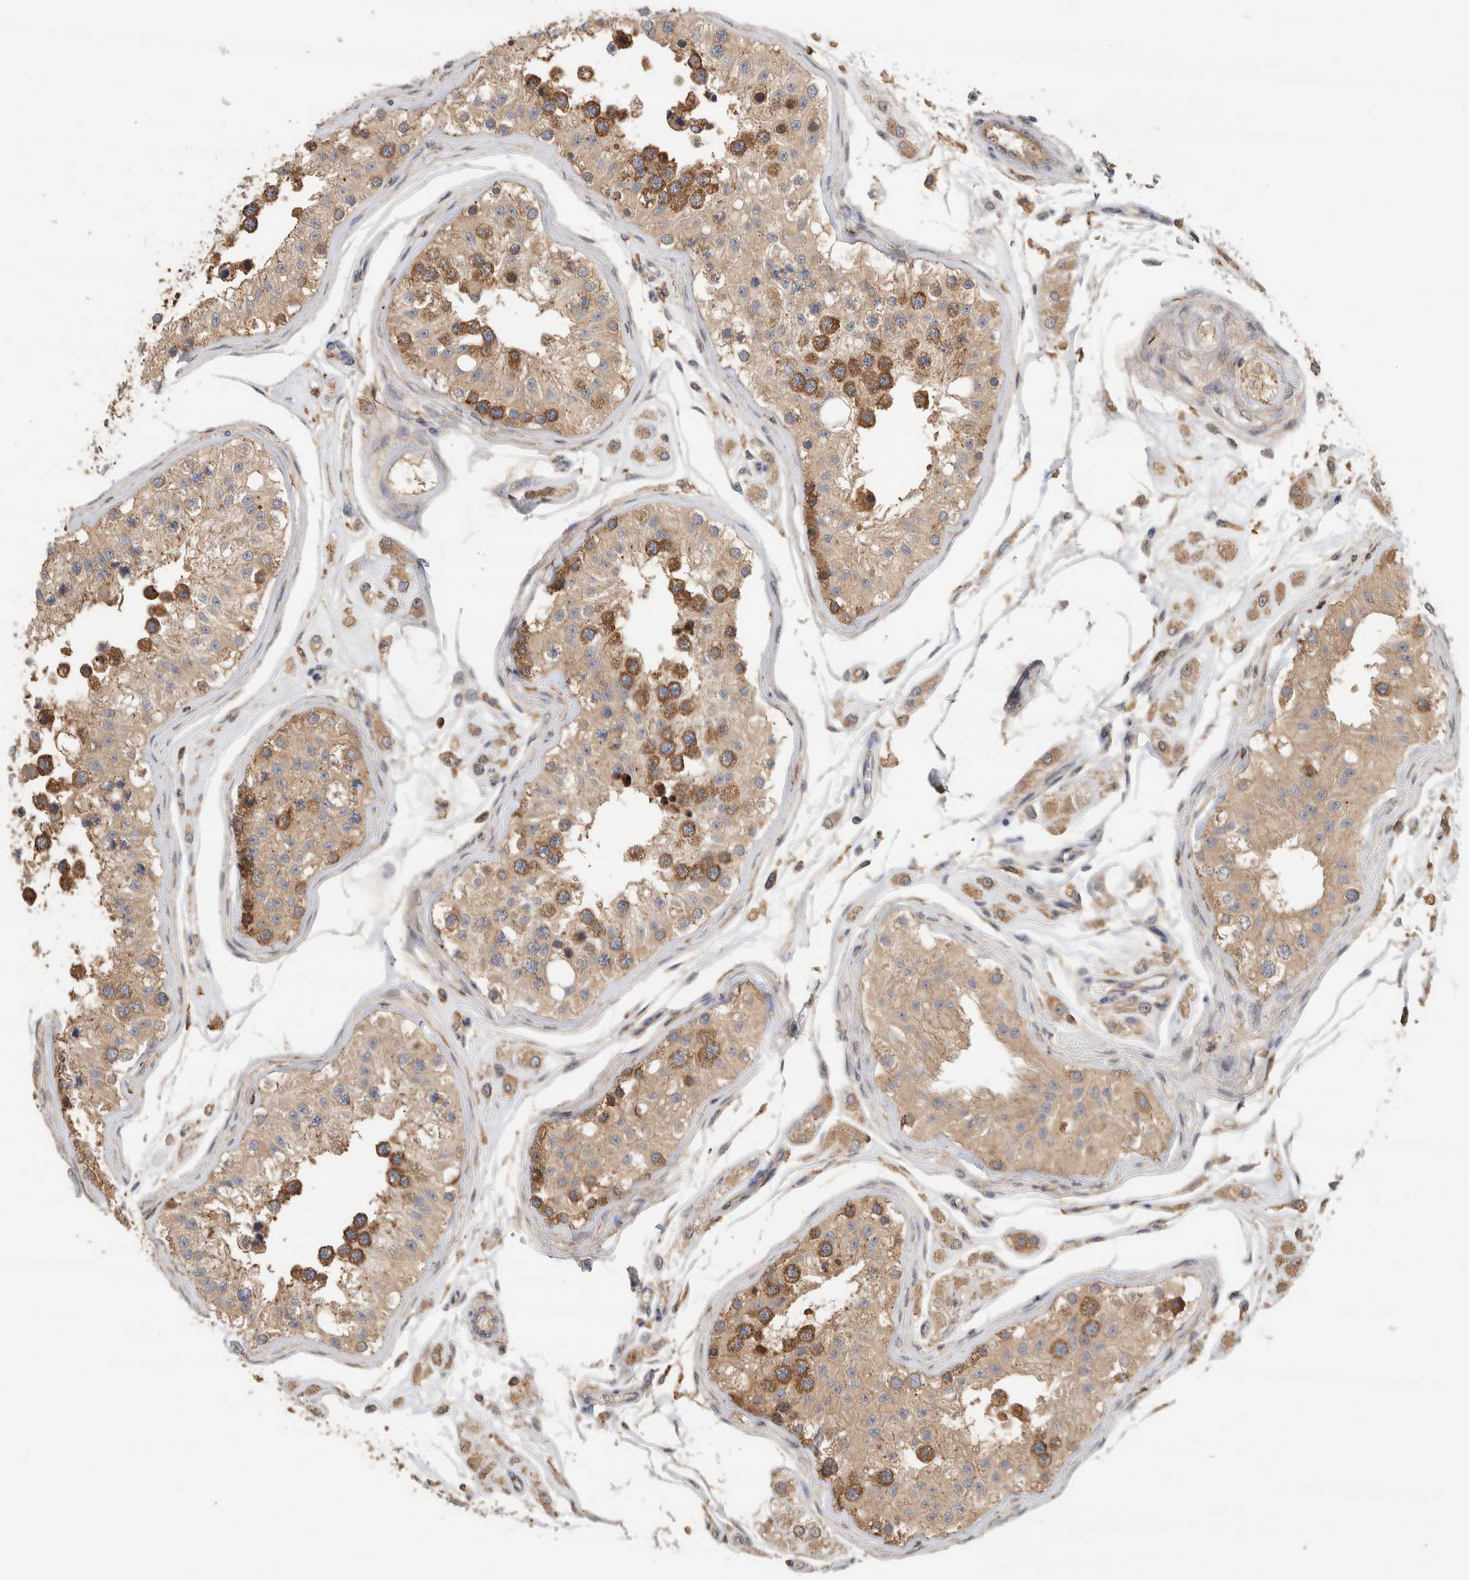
{"staining": {"intensity": "strong", "quantity": ">75%", "location": "cytoplasmic/membranous"}, "tissue": "testis", "cell_type": "Cells in seminiferous ducts", "image_type": "normal", "snomed": [{"axis": "morphology", "description": "Normal tissue, NOS"}, {"axis": "morphology", "description": "Adenocarcinoma, metastatic, NOS"}, {"axis": "topography", "description": "Testis"}], "caption": "A micrograph of human testis stained for a protein exhibits strong cytoplasmic/membranous brown staining in cells in seminiferous ducts. The staining is performed using DAB (3,3'-diaminobenzidine) brown chromogen to label protein expression. The nuclei are counter-stained blue using hematoxylin.", "gene": "EIF4G3", "patient": {"sex": "male", "age": 26}}